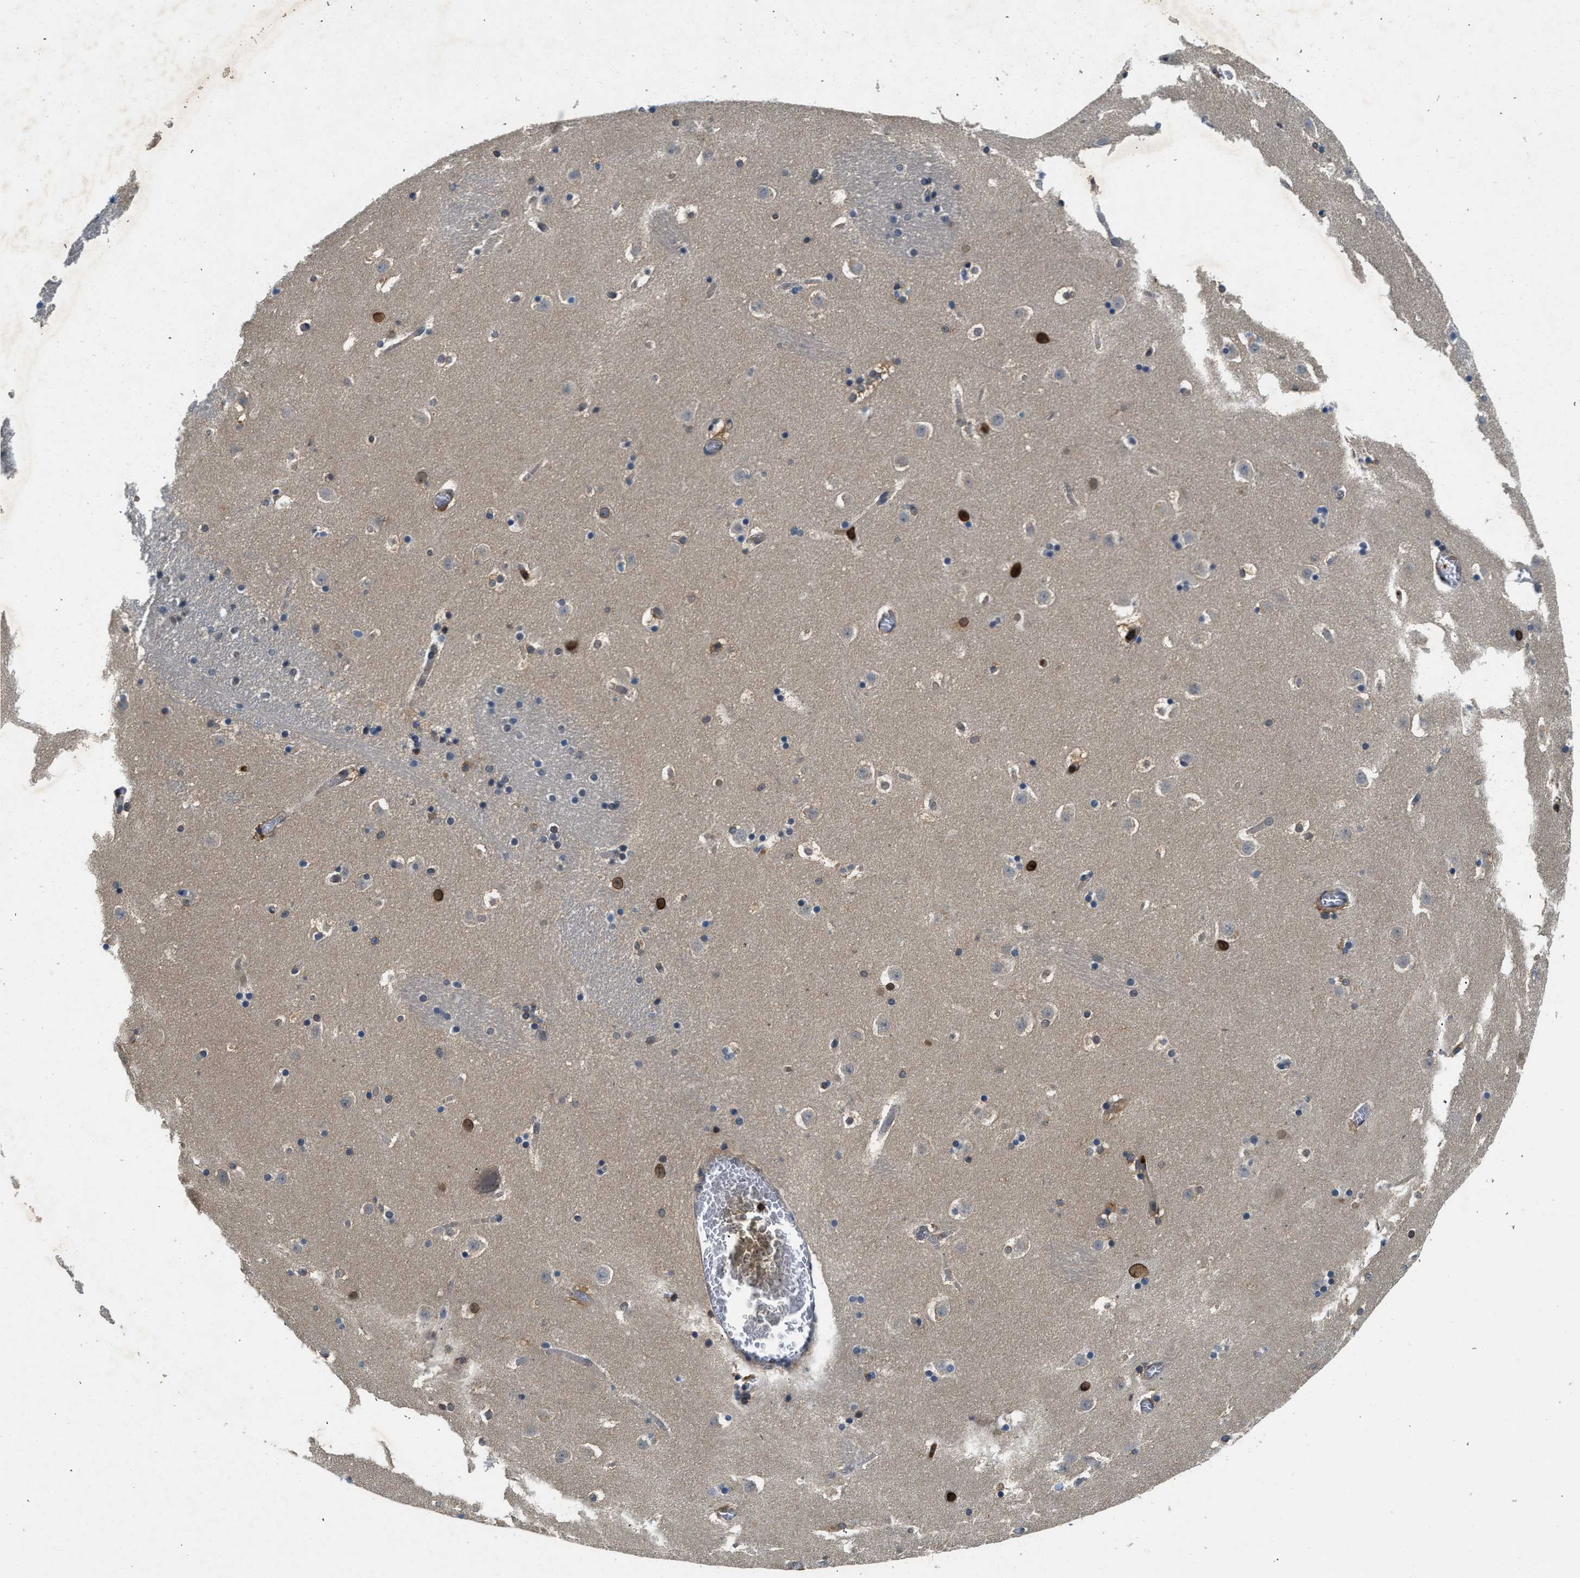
{"staining": {"intensity": "moderate", "quantity": "<25%", "location": "cytoplasmic/membranous,nuclear"}, "tissue": "caudate", "cell_type": "Glial cells", "image_type": "normal", "snomed": [{"axis": "morphology", "description": "Normal tissue, NOS"}, {"axis": "topography", "description": "Lateral ventricle wall"}], "caption": "DAB immunohistochemical staining of benign caudate displays moderate cytoplasmic/membranous,nuclear protein staining in approximately <25% of glial cells.", "gene": "GMPPB", "patient": {"sex": "male", "age": 45}}